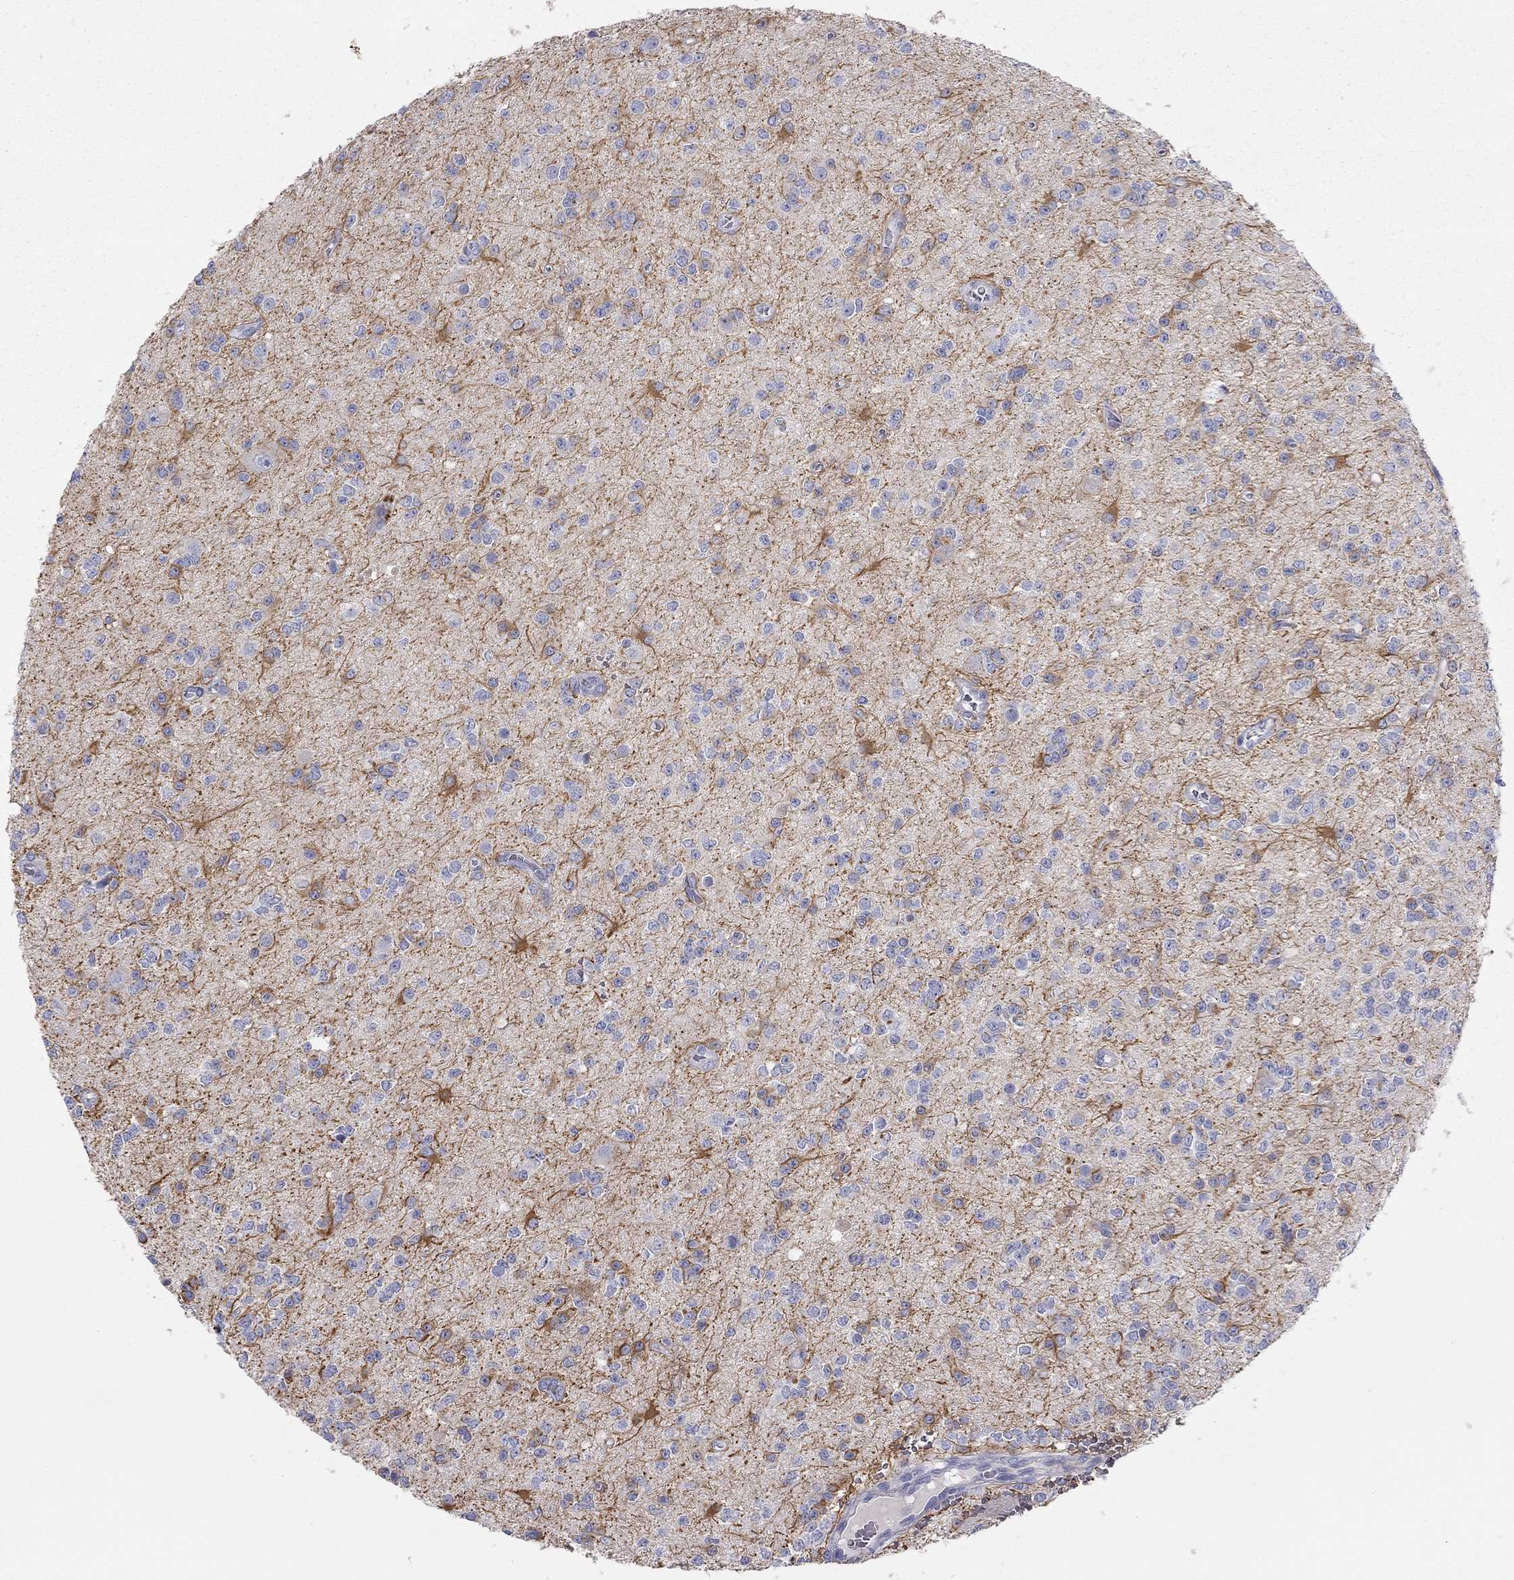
{"staining": {"intensity": "negative", "quantity": "none", "location": "none"}, "tissue": "glioma", "cell_type": "Tumor cells", "image_type": "cancer", "snomed": [{"axis": "morphology", "description": "Glioma, malignant, Low grade"}, {"axis": "topography", "description": "Brain"}], "caption": "Human malignant glioma (low-grade) stained for a protein using immunohistochemistry (IHC) exhibits no expression in tumor cells.", "gene": "PCDHGC5", "patient": {"sex": "female", "age": 45}}